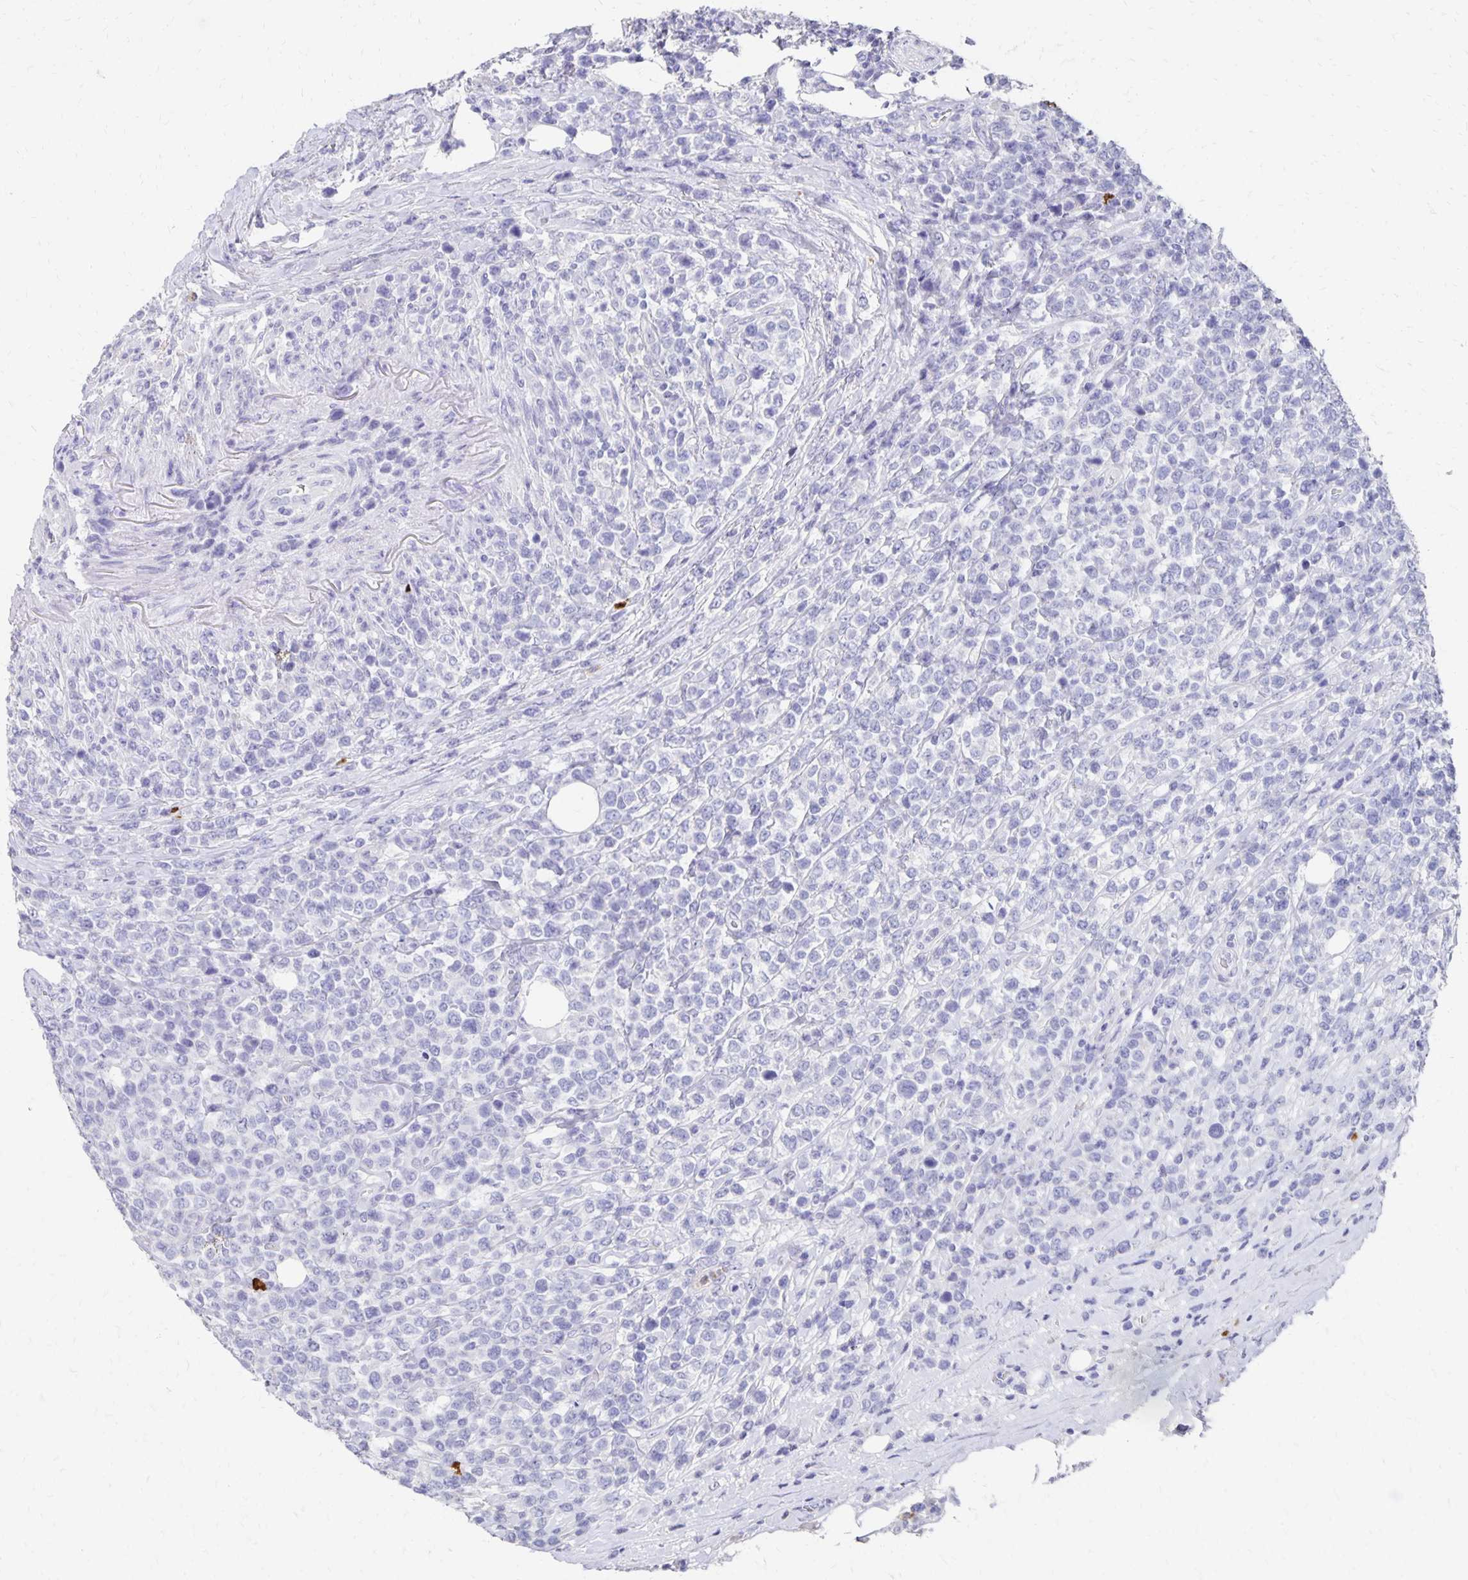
{"staining": {"intensity": "negative", "quantity": "none", "location": "none"}, "tissue": "lymphoma", "cell_type": "Tumor cells", "image_type": "cancer", "snomed": [{"axis": "morphology", "description": "Malignant lymphoma, non-Hodgkin's type, High grade"}, {"axis": "topography", "description": "Soft tissue"}], "caption": "A histopathology image of human lymphoma is negative for staining in tumor cells.", "gene": "DYNLT4", "patient": {"sex": "female", "age": 56}}